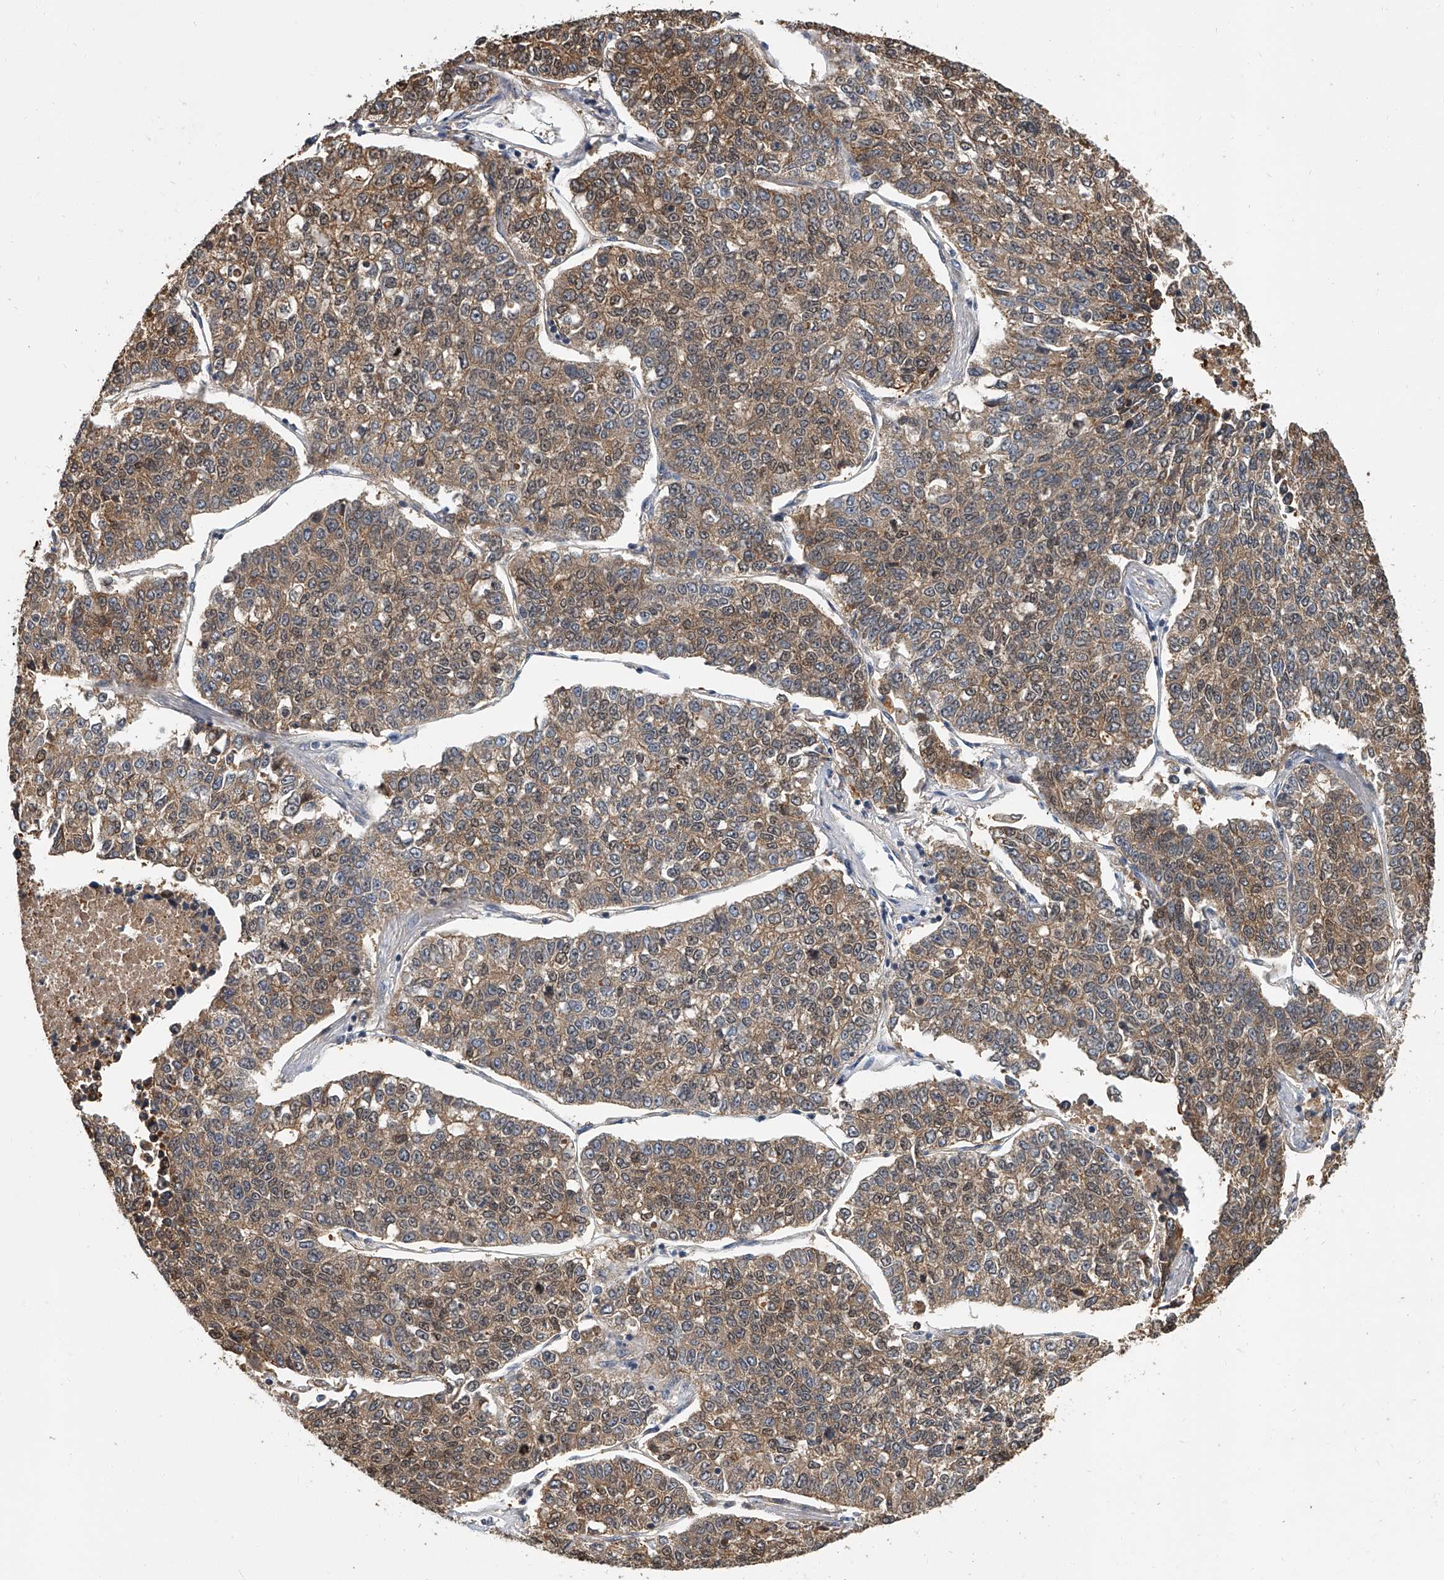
{"staining": {"intensity": "moderate", "quantity": ">75%", "location": "cytoplasmic/membranous,nuclear"}, "tissue": "lung cancer", "cell_type": "Tumor cells", "image_type": "cancer", "snomed": [{"axis": "morphology", "description": "Adenocarcinoma, NOS"}, {"axis": "topography", "description": "Lung"}], "caption": "Immunohistochemistry (IHC) image of adenocarcinoma (lung) stained for a protein (brown), which demonstrates medium levels of moderate cytoplasmic/membranous and nuclear positivity in about >75% of tumor cells.", "gene": "CD200", "patient": {"sex": "male", "age": 49}}